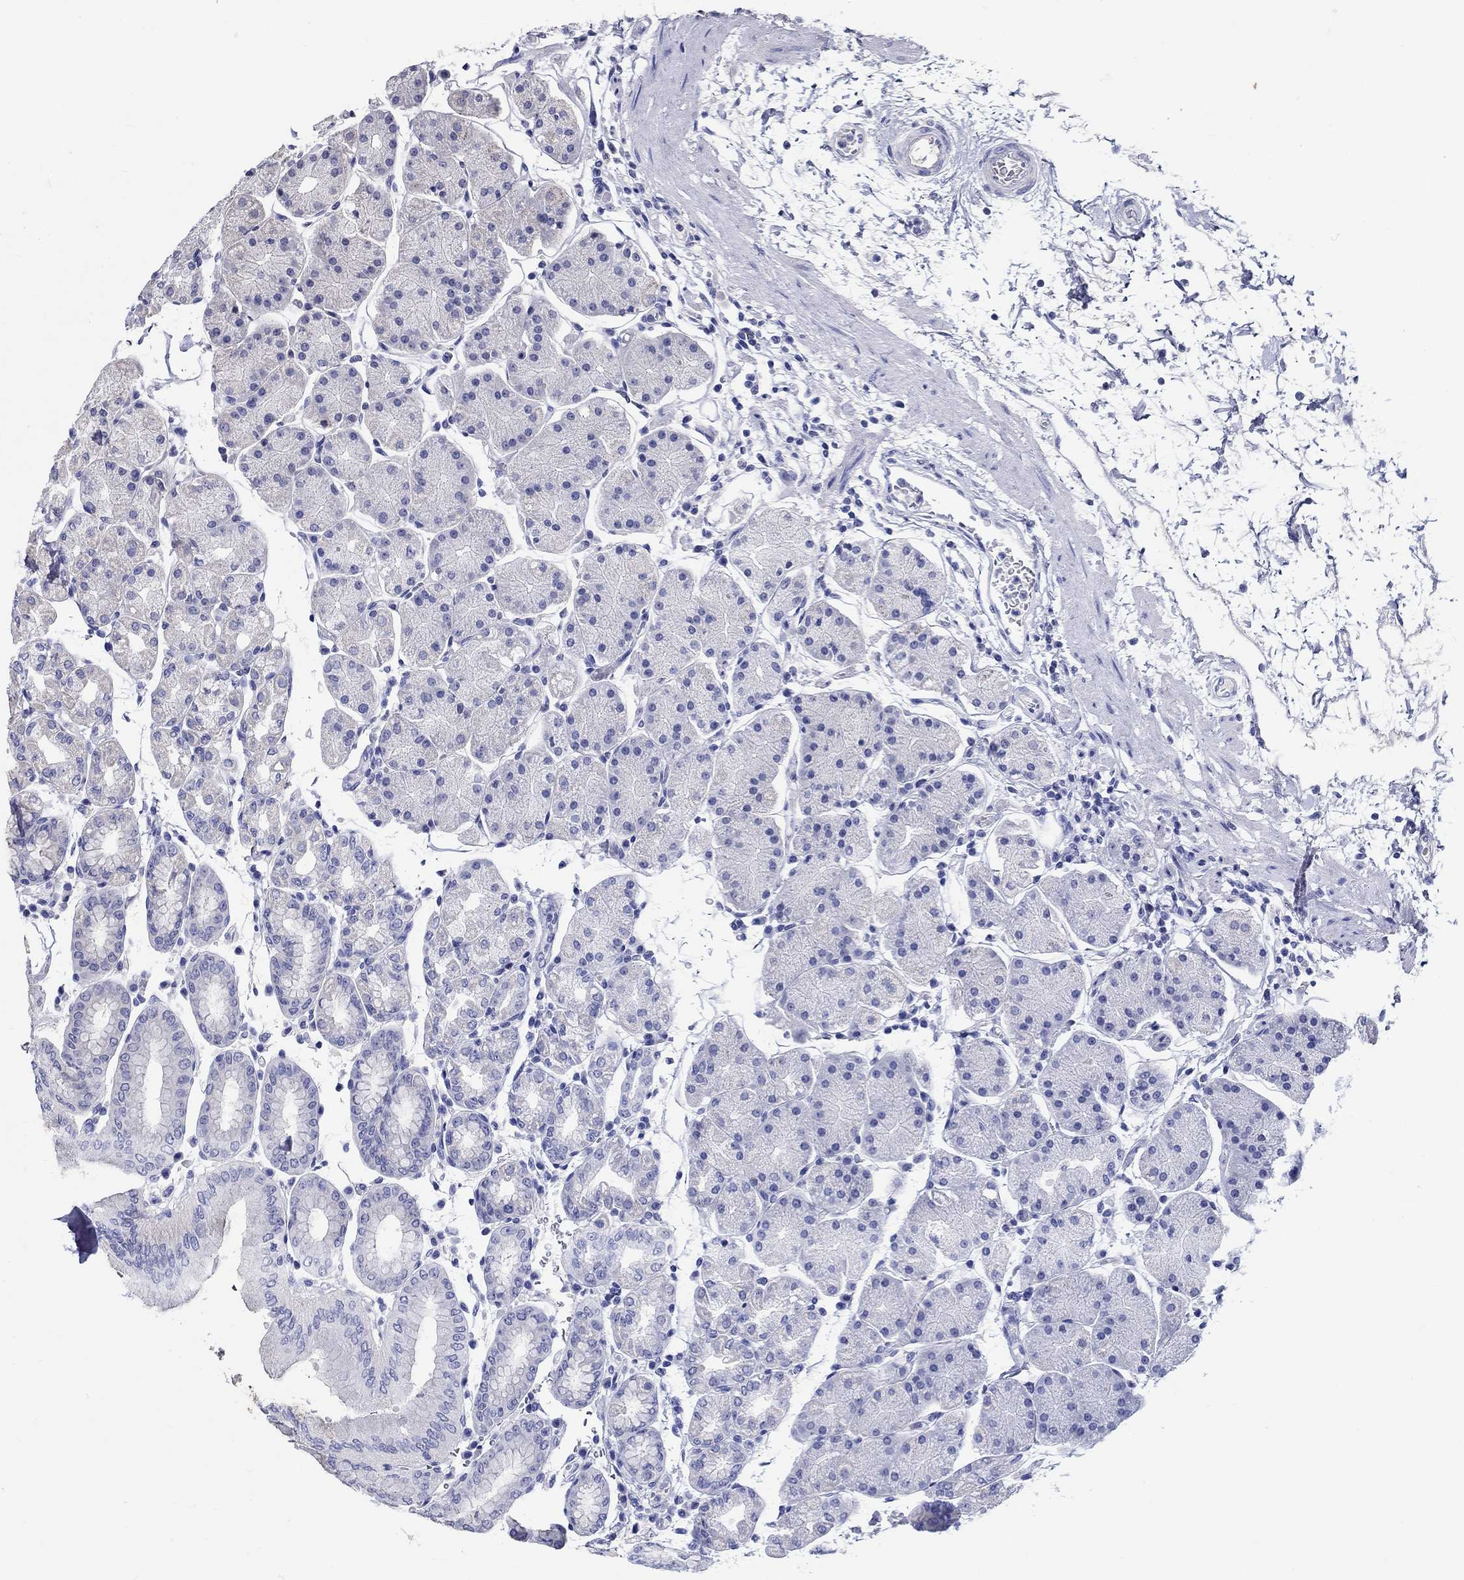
{"staining": {"intensity": "negative", "quantity": "none", "location": "none"}, "tissue": "stomach", "cell_type": "Glandular cells", "image_type": "normal", "snomed": [{"axis": "morphology", "description": "Normal tissue, NOS"}, {"axis": "topography", "description": "Stomach"}], "caption": "Photomicrograph shows no significant protein staining in glandular cells of unremarkable stomach. Brightfield microscopy of immunohistochemistry (IHC) stained with DAB (brown) and hematoxylin (blue), captured at high magnification.", "gene": "SLC30A3", "patient": {"sex": "male", "age": 54}}